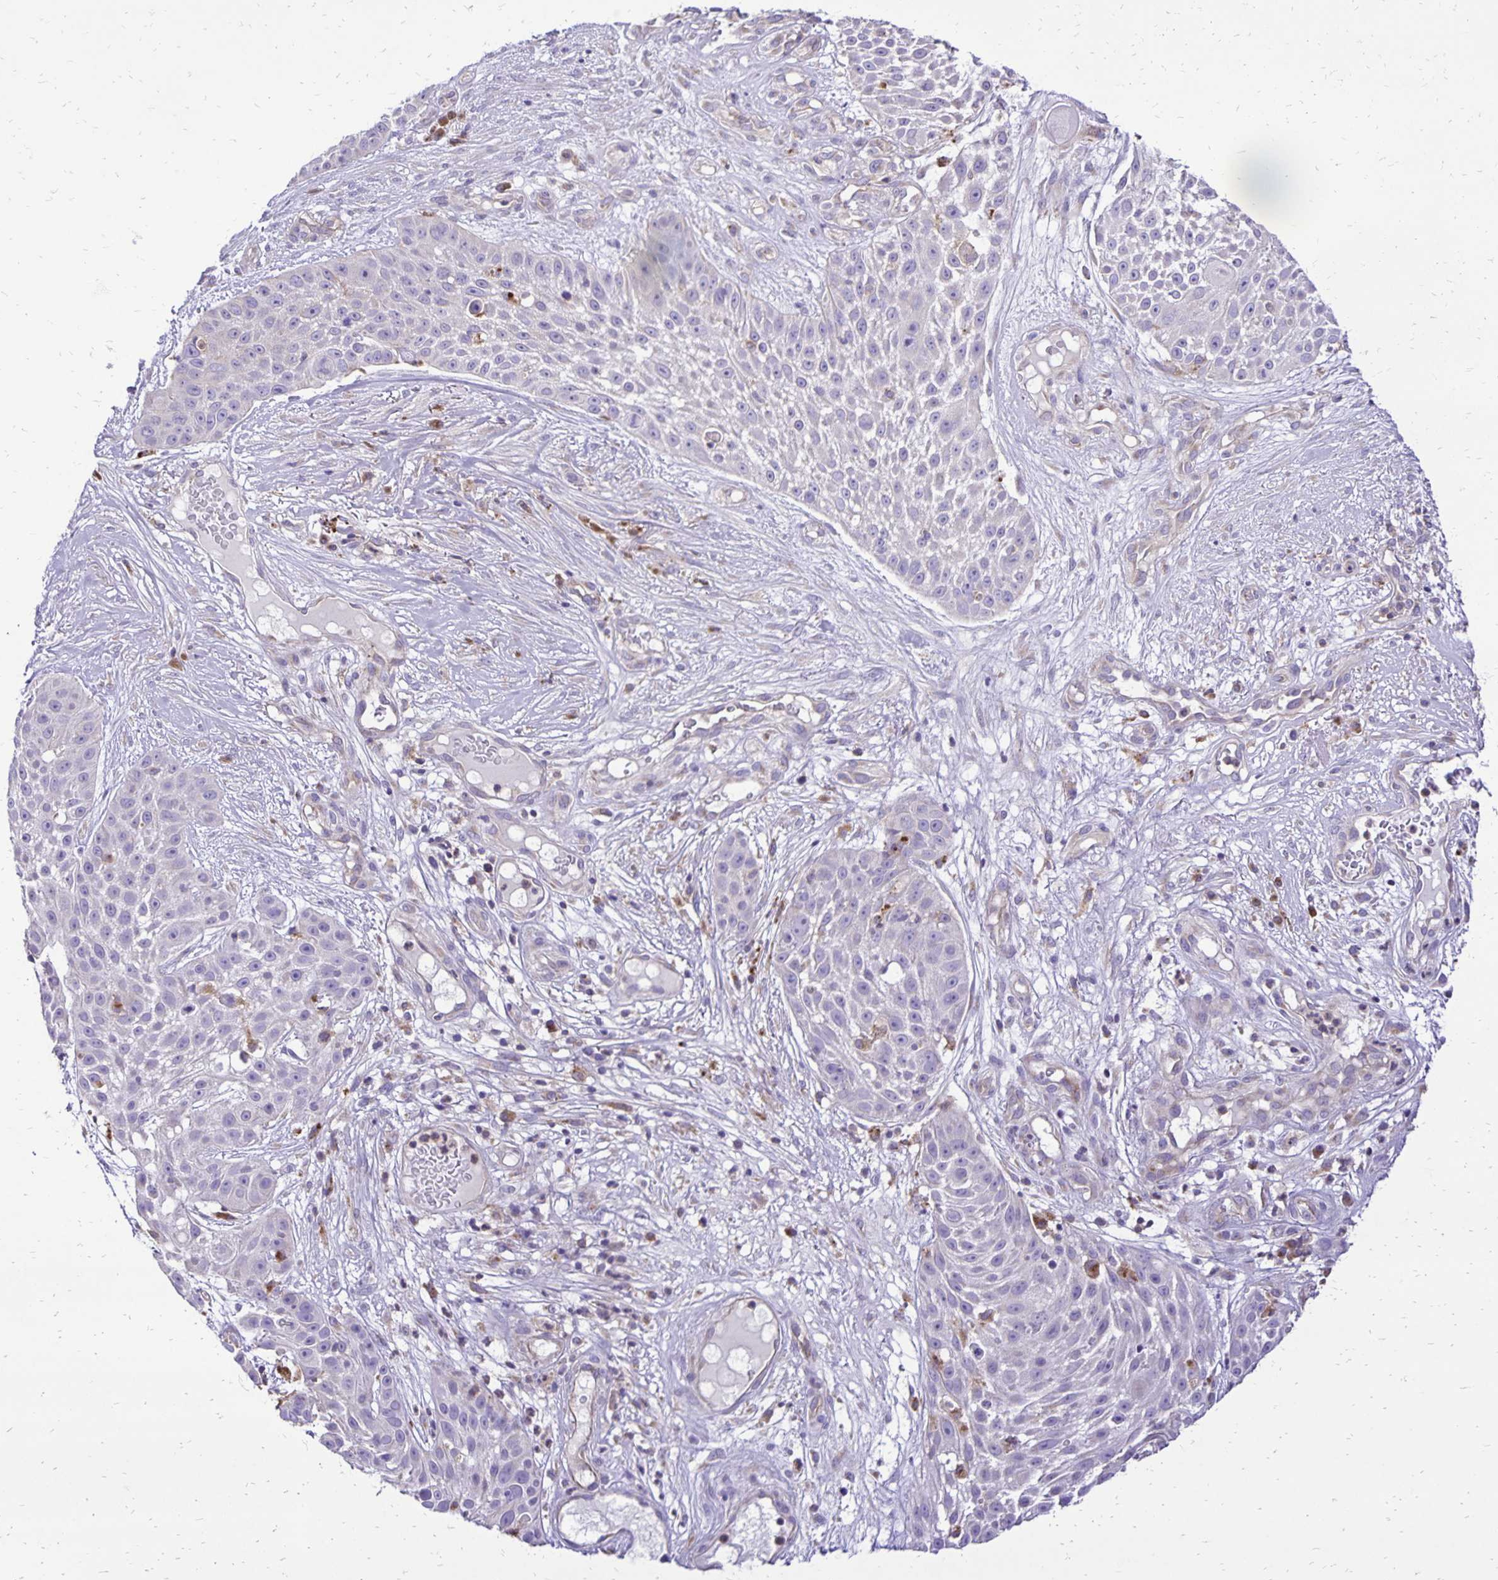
{"staining": {"intensity": "negative", "quantity": "none", "location": "none"}, "tissue": "skin cancer", "cell_type": "Tumor cells", "image_type": "cancer", "snomed": [{"axis": "morphology", "description": "Squamous cell carcinoma, NOS"}, {"axis": "topography", "description": "Skin"}], "caption": "Tumor cells are negative for protein expression in human squamous cell carcinoma (skin).", "gene": "EIF5A", "patient": {"sex": "female", "age": 86}}